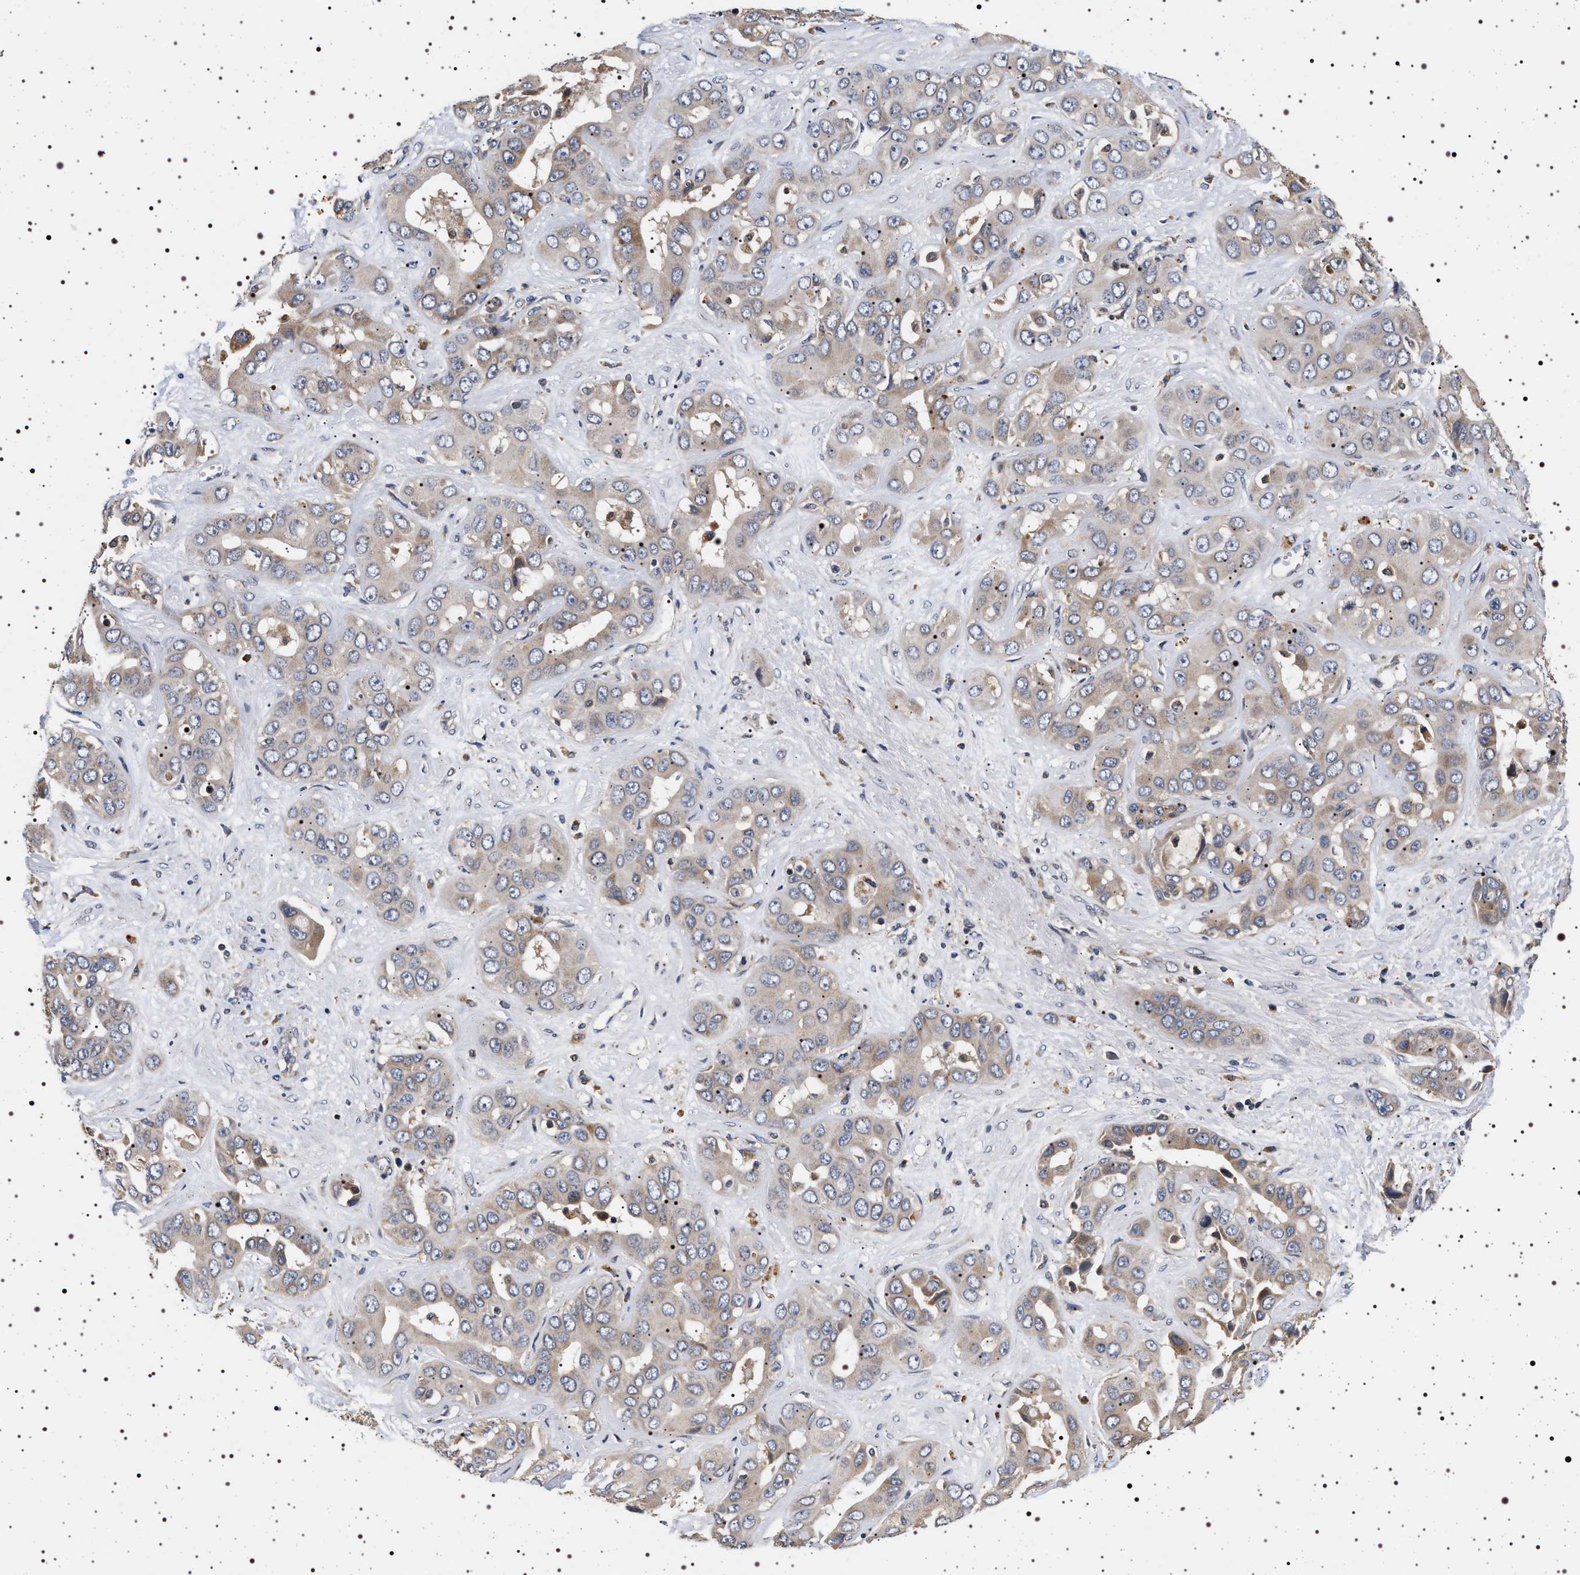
{"staining": {"intensity": "weak", "quantity": "<25%", "location": "cytoplasmic/membranous"}, "tissue": "liver cancer", "cell_type": "Tumor cells", "image_type": "cancer", "snomed": [{"axis": "morphology", "description": "Cholangiocarcinoma"}, {"axis": "topography", "description": "Liver"}], "caption": "The immunohistochemistry (IHC) photomicrograph has no significant positivity in tumor cells of liver cancer tissue. The staining is performed using DAB (3,3'-diaminobenzidine) brown chromogen with nuclei counter-stained in using hematoxylin.", "gene": "DCBLD2", "patient": {"sex": "female", "age": 52}}